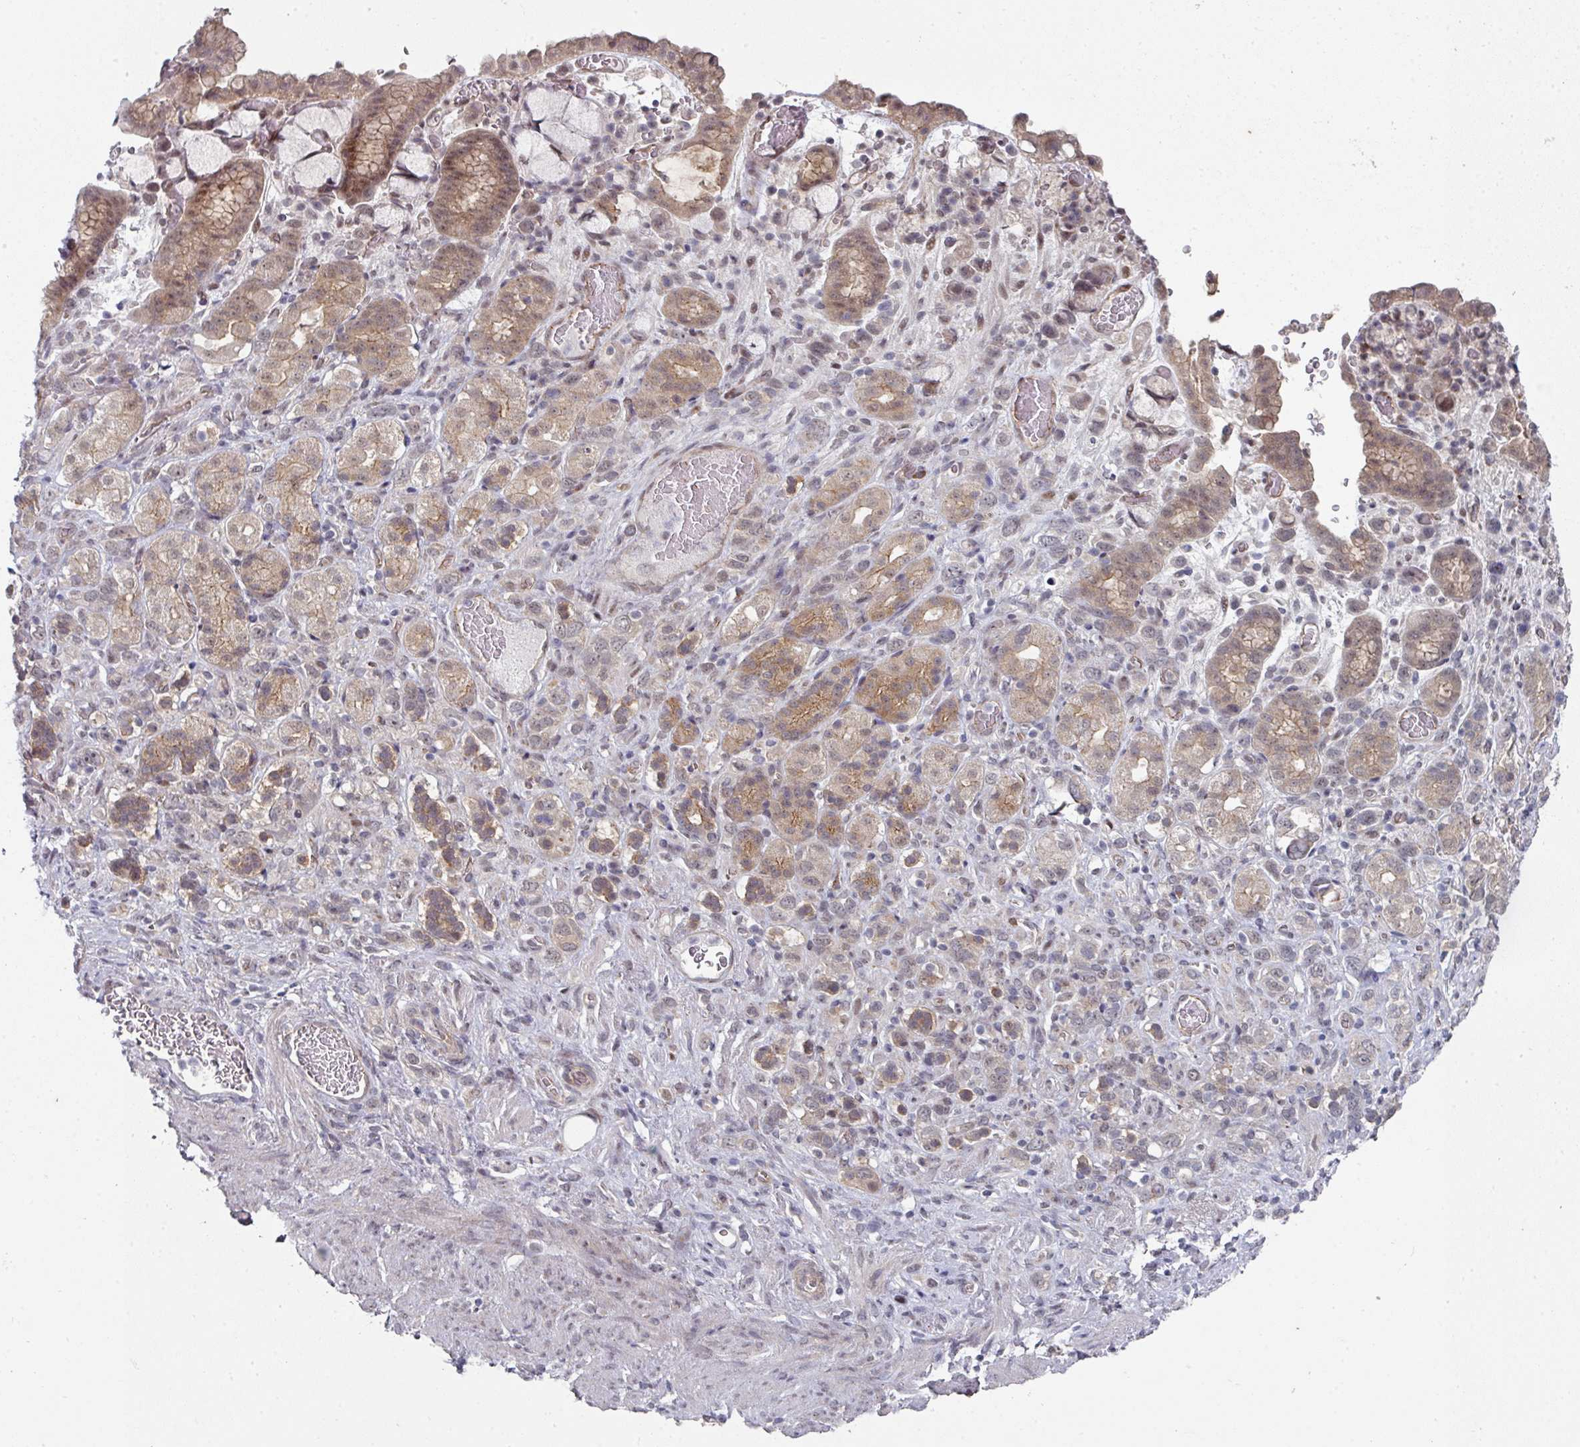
{"staining": {"intensity": "weak", "quantity": "25%-75%", "location": "cytoplasmic/membranous"}, "tissue": "stomach cancer", "cell_type": "Tumor cells", "image_type": "cancer", "snomed": [{"axis": "morphology", "description": "Adenocarcinoma, NOS"}, {"axis": "topography", "description": "Stomach"}], "caption": "This is an image of immunohistochemistry (IHC) staining of stomach adenocarcinoma, which shows weak staining in the cytoplasmic/membranous of tumor cells.", "gene": "TMCC1", "patient": {"sex": "female", "age": 65}}